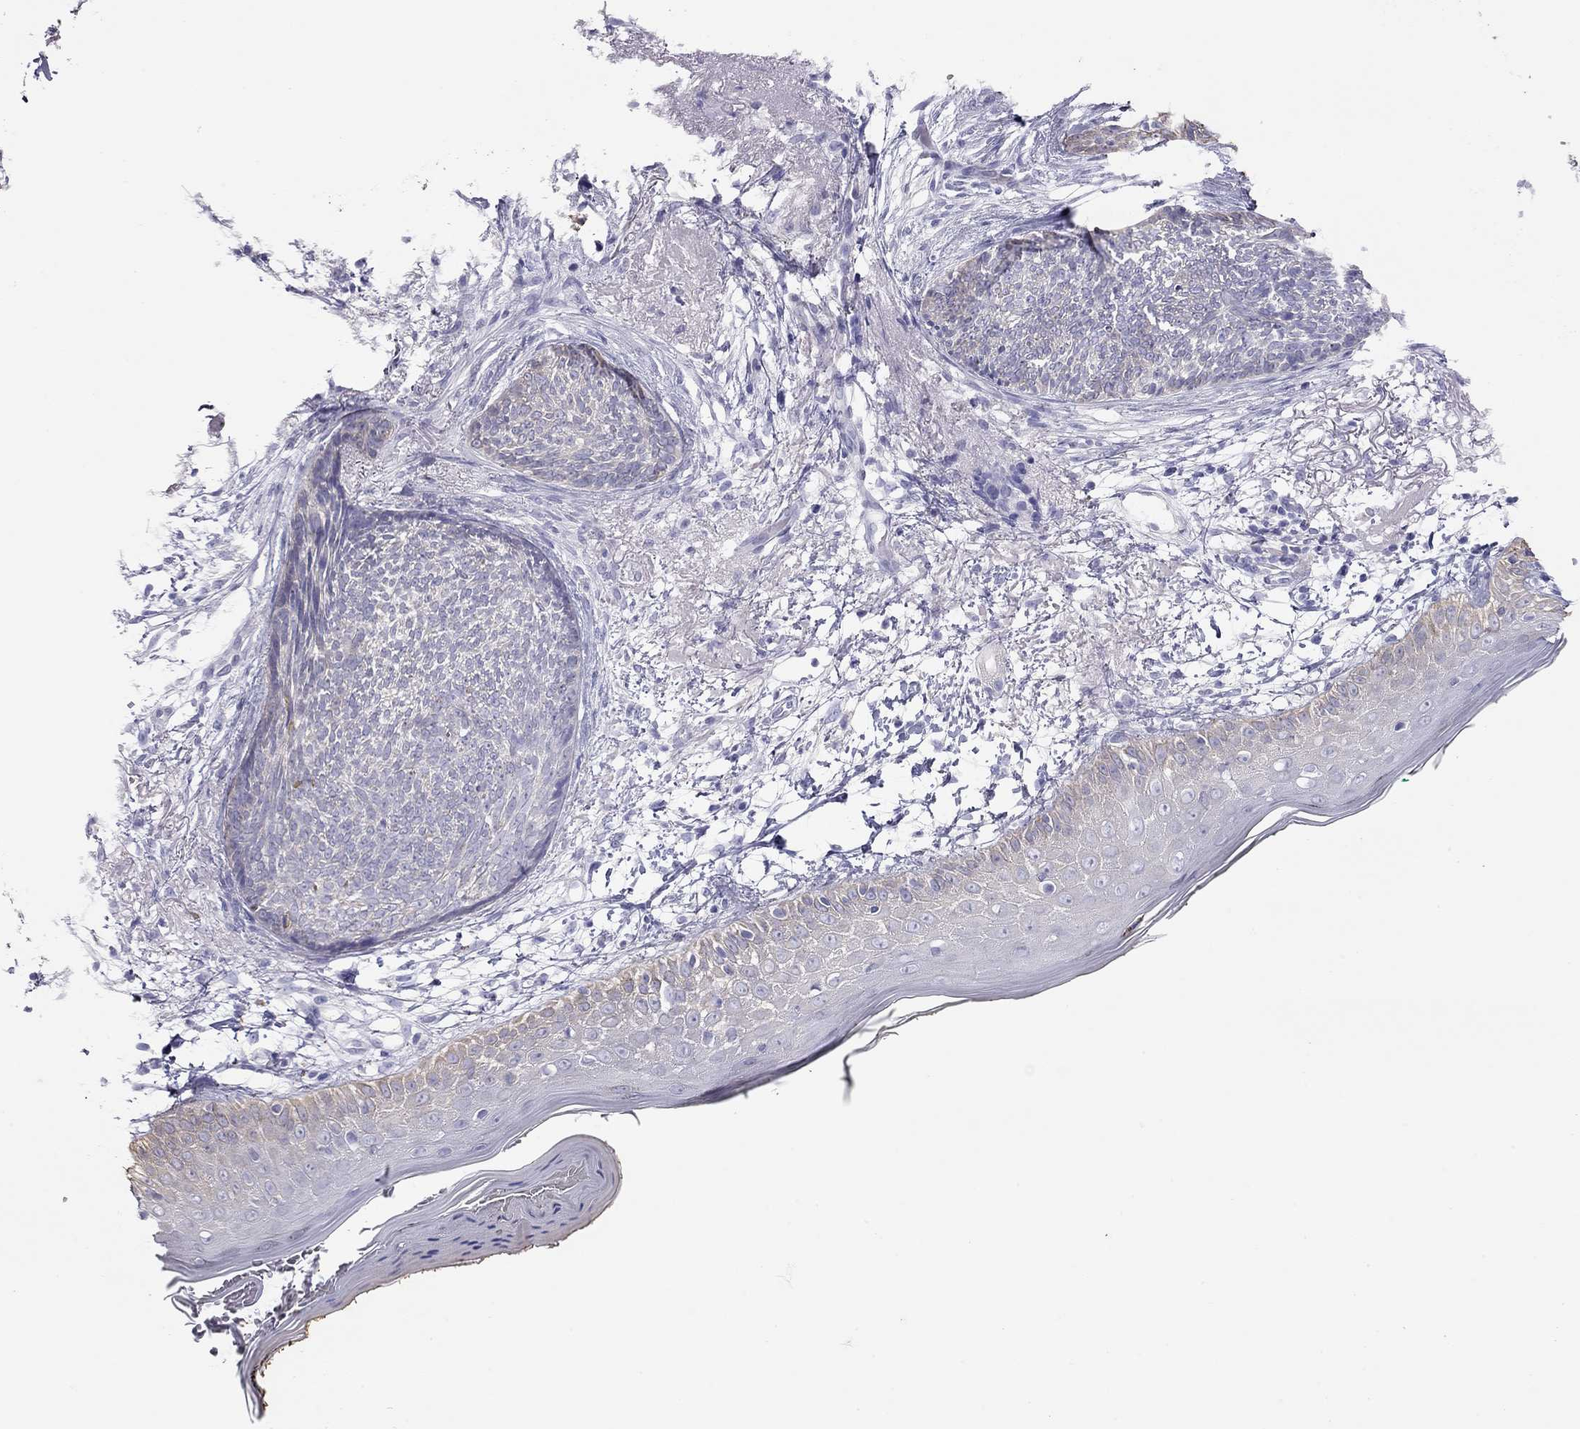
{"staining": {"intensity": "negative", "quantity": "none", "location": "none"}, "tissue": "skin cancer", "cell_type": "Tumor cells", "image_type": "cancer", "snomed": [{"axis": "morphology", "description": "Normal tissue, NOS"}, {"axis": "morphology", "description": "Basal cell carcinoma"}, {"axis": "topography", "description": "Skin"}], "caption": "Immunohistochemical staining of skin cancer (basal cell carcinoma) demonstrates no significant staining in tumor cells.", "gene": "KCNV2", "patient": {"sex": "male", "age": 84}}